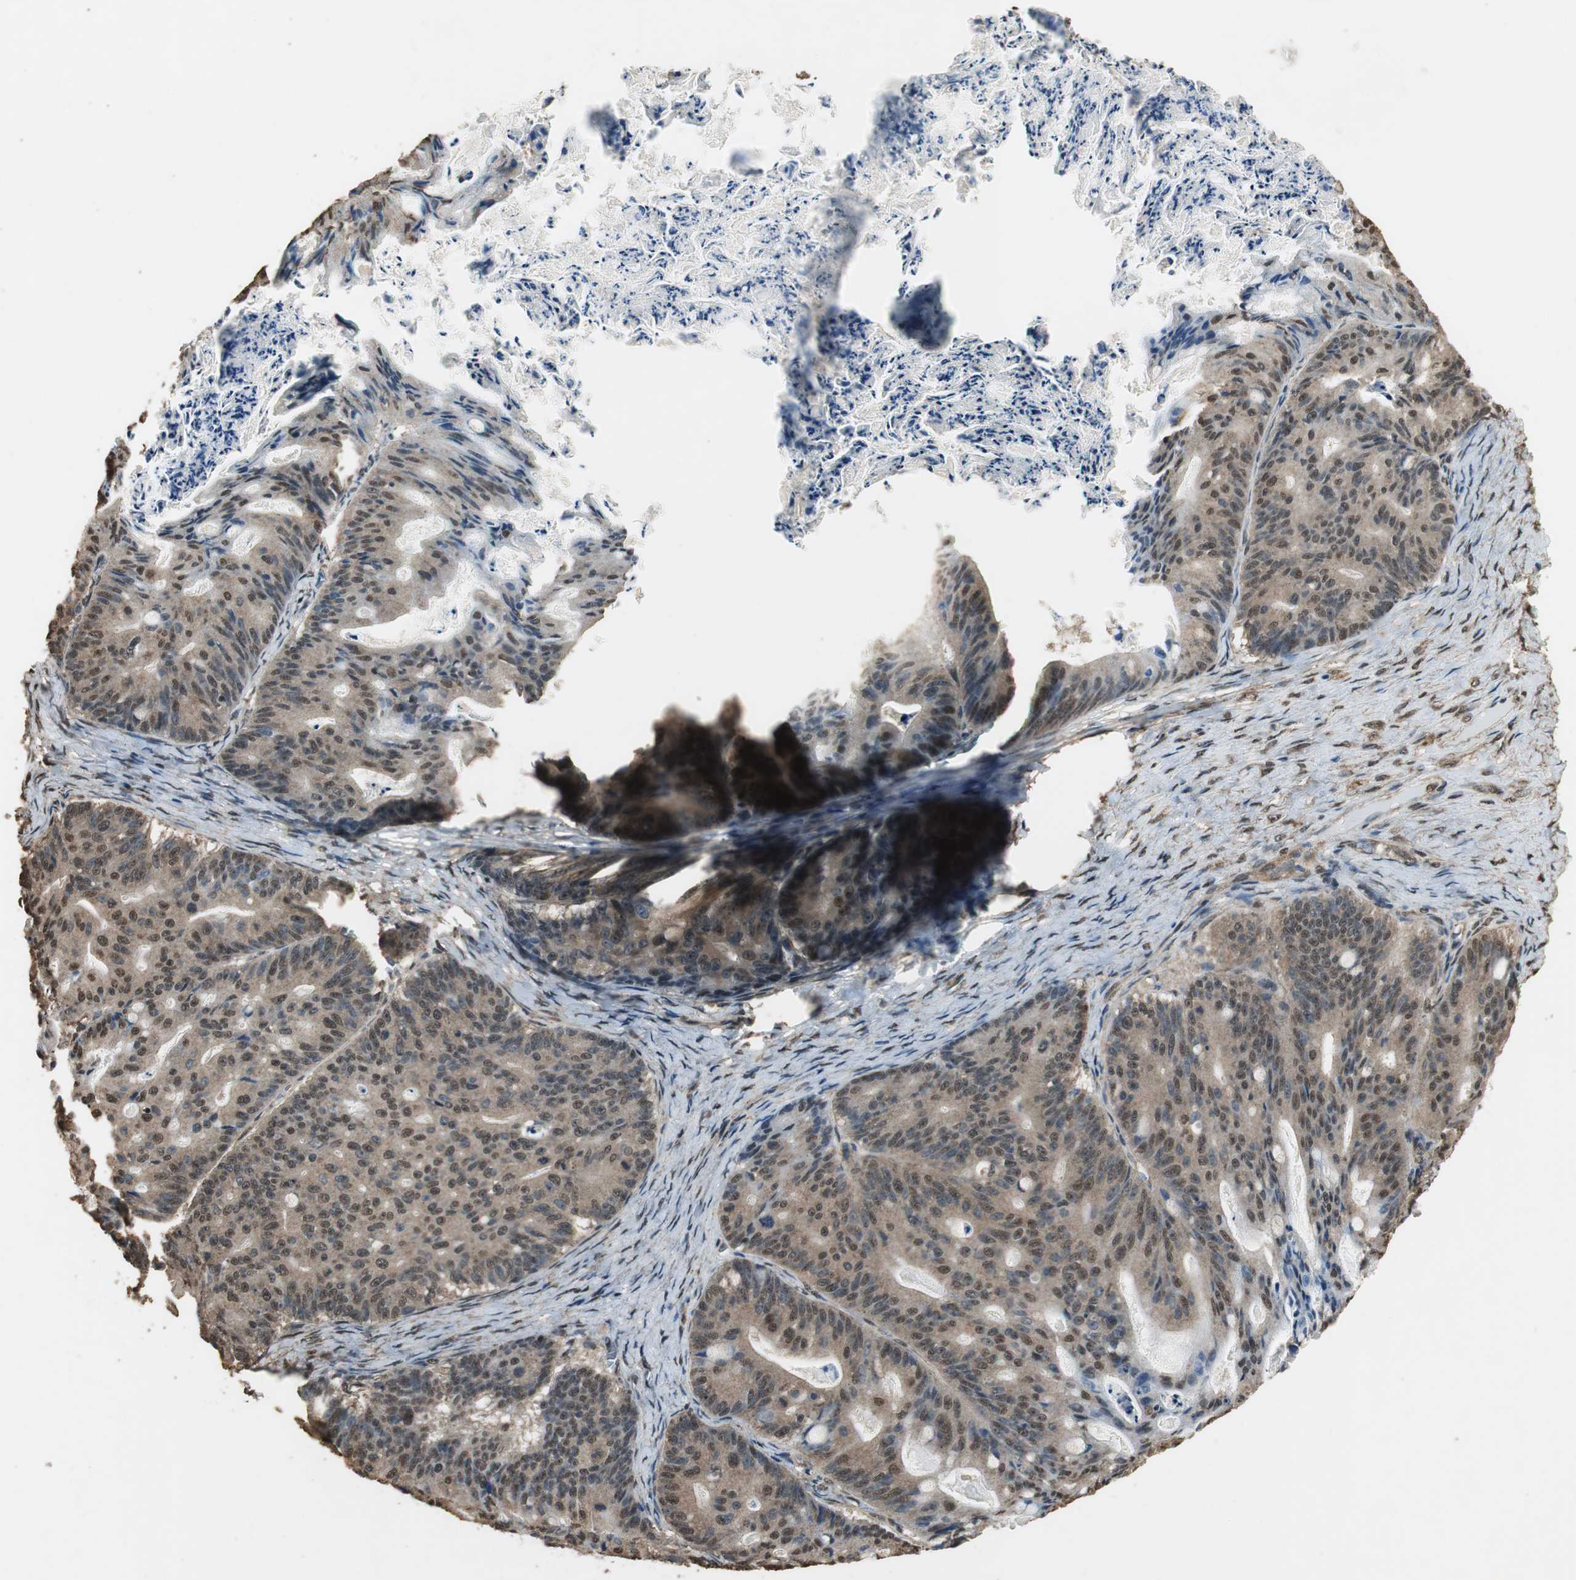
{"staining": {"intensity": "moderate", "quantity": ">75%", "location": "cytoplasmic/membranous,nuclear"}, "tissue": "ovarian cancer", "cell_type": "Tumor cells", "image_type": "cancer", "snomed": [{"axis": "morphology", "description": "Cystadenocarcinoma, mucinous, NOS"}, {"axis": "topography", "description": "Ovary"}], "caption": "Immunohistochemistry (IHC) image of human ovarian cancer stained for a protein (brown), which demonstrates medium levels of moderate cytoplasmic/membranous and nuclear staining in approximately >75% of tumor cells.", "gene": "PPP1R13B", "patient": {"sex": "female", "age": 36}}